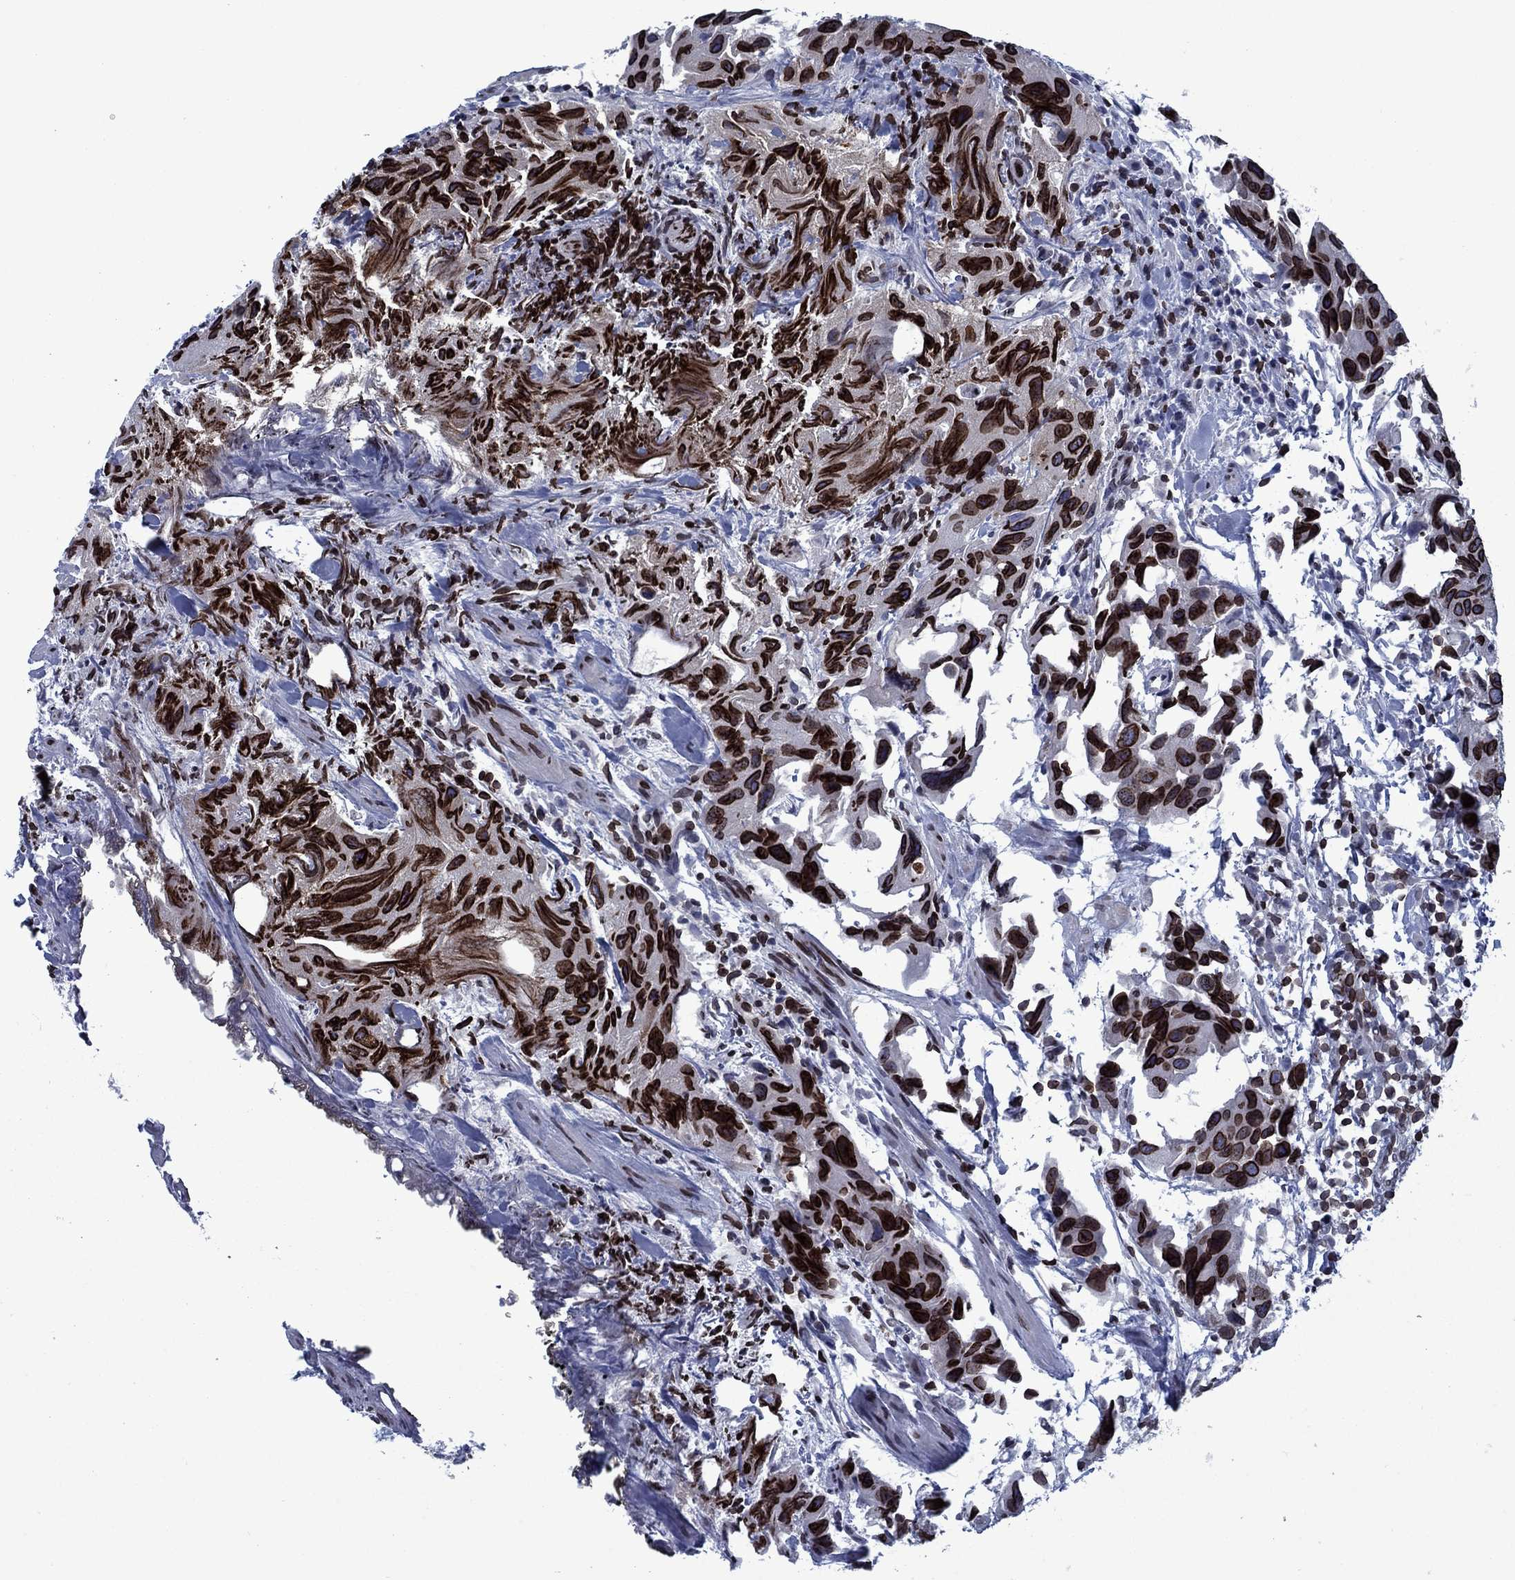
{"staining": {"intensity": "strong", "quantity": ">75%", "location": "cytoplasmic/membranous,nuclear"}, "tissue": "urothelial cancer", "cell_type": "Tumor cells", "image_type": "cancer", "snomed": [{"axis": "morphology", "description": "Urothelial carcinoma, High grade"}, {"axis": "topography", "description": "Urinary bladder"}], "caption": "Urothelial cancer stained with a protein marker shows strong staining in tumor cells.", "gene": "SLA", "patient": {"sex": "male", "age": 79}}